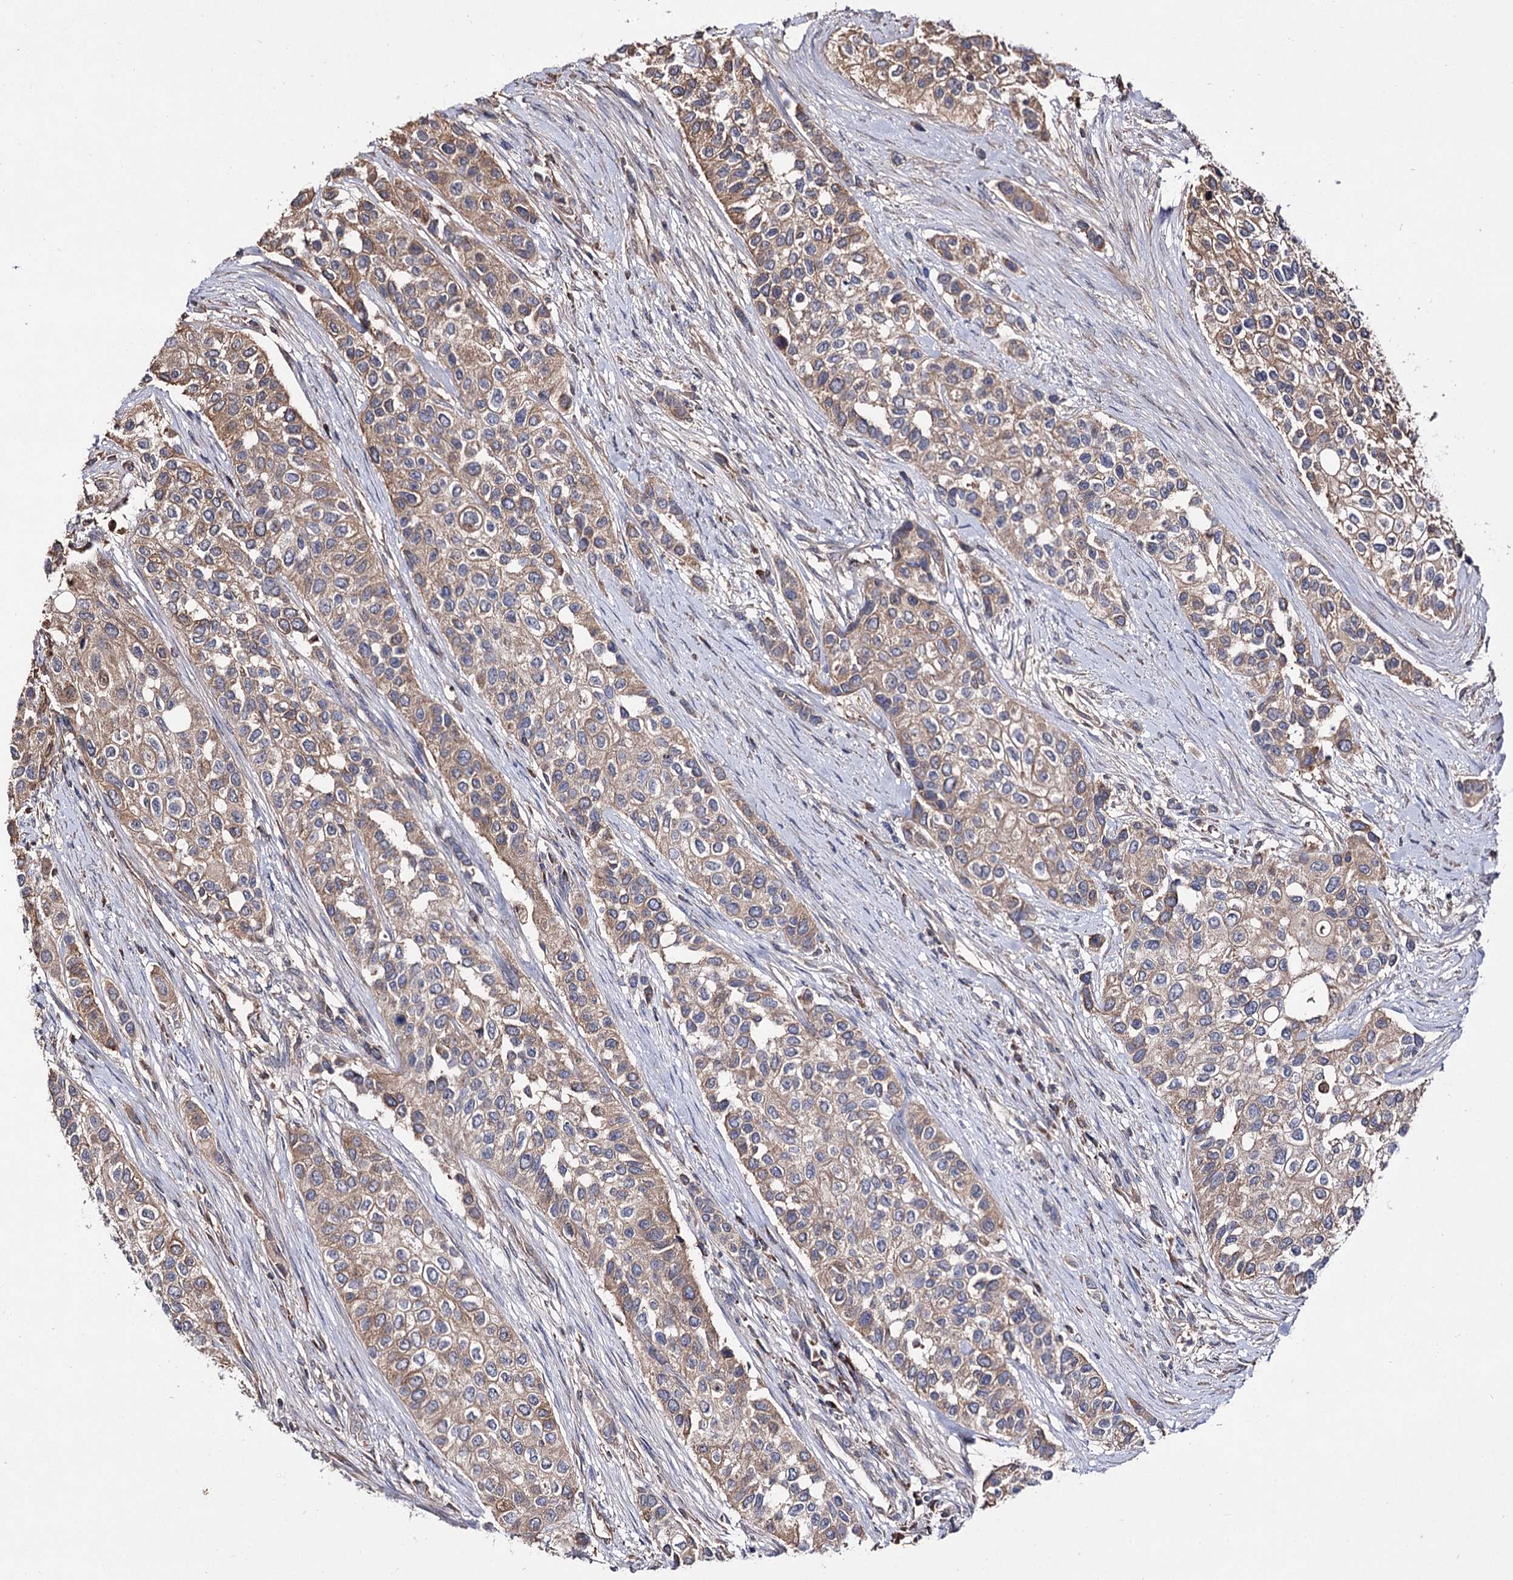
{"staining": {"intensity": "moderate", "quantity": ">75%", "location": "cytoplasmic/membranous"}, "tissue": "urothelial cancer", "cell_type": "Tumor cells", "image_type": "cancer", "snomed": [{"axis": "morphology", "description": "Normal tissue, NOS"}, {"axis": "morphology", "description": "Urothelial carcinoma, High grade"}, {"axis": "topography", "description": "Vascular tissue"}, {"axis": "topography", "description": "Urinary bladder"}], "caption": "Immunohistochemical staining of human high-grade urothelial carcinoma reveals medium levels of moderate cytoplasmic/membranous protein staining in approximately >75% of tumor cells. The protein is shown in brown color, while the nuclei are stained blue.", "gene": "ARFIP2", "patient": {"sex": "female", "age": 56}}